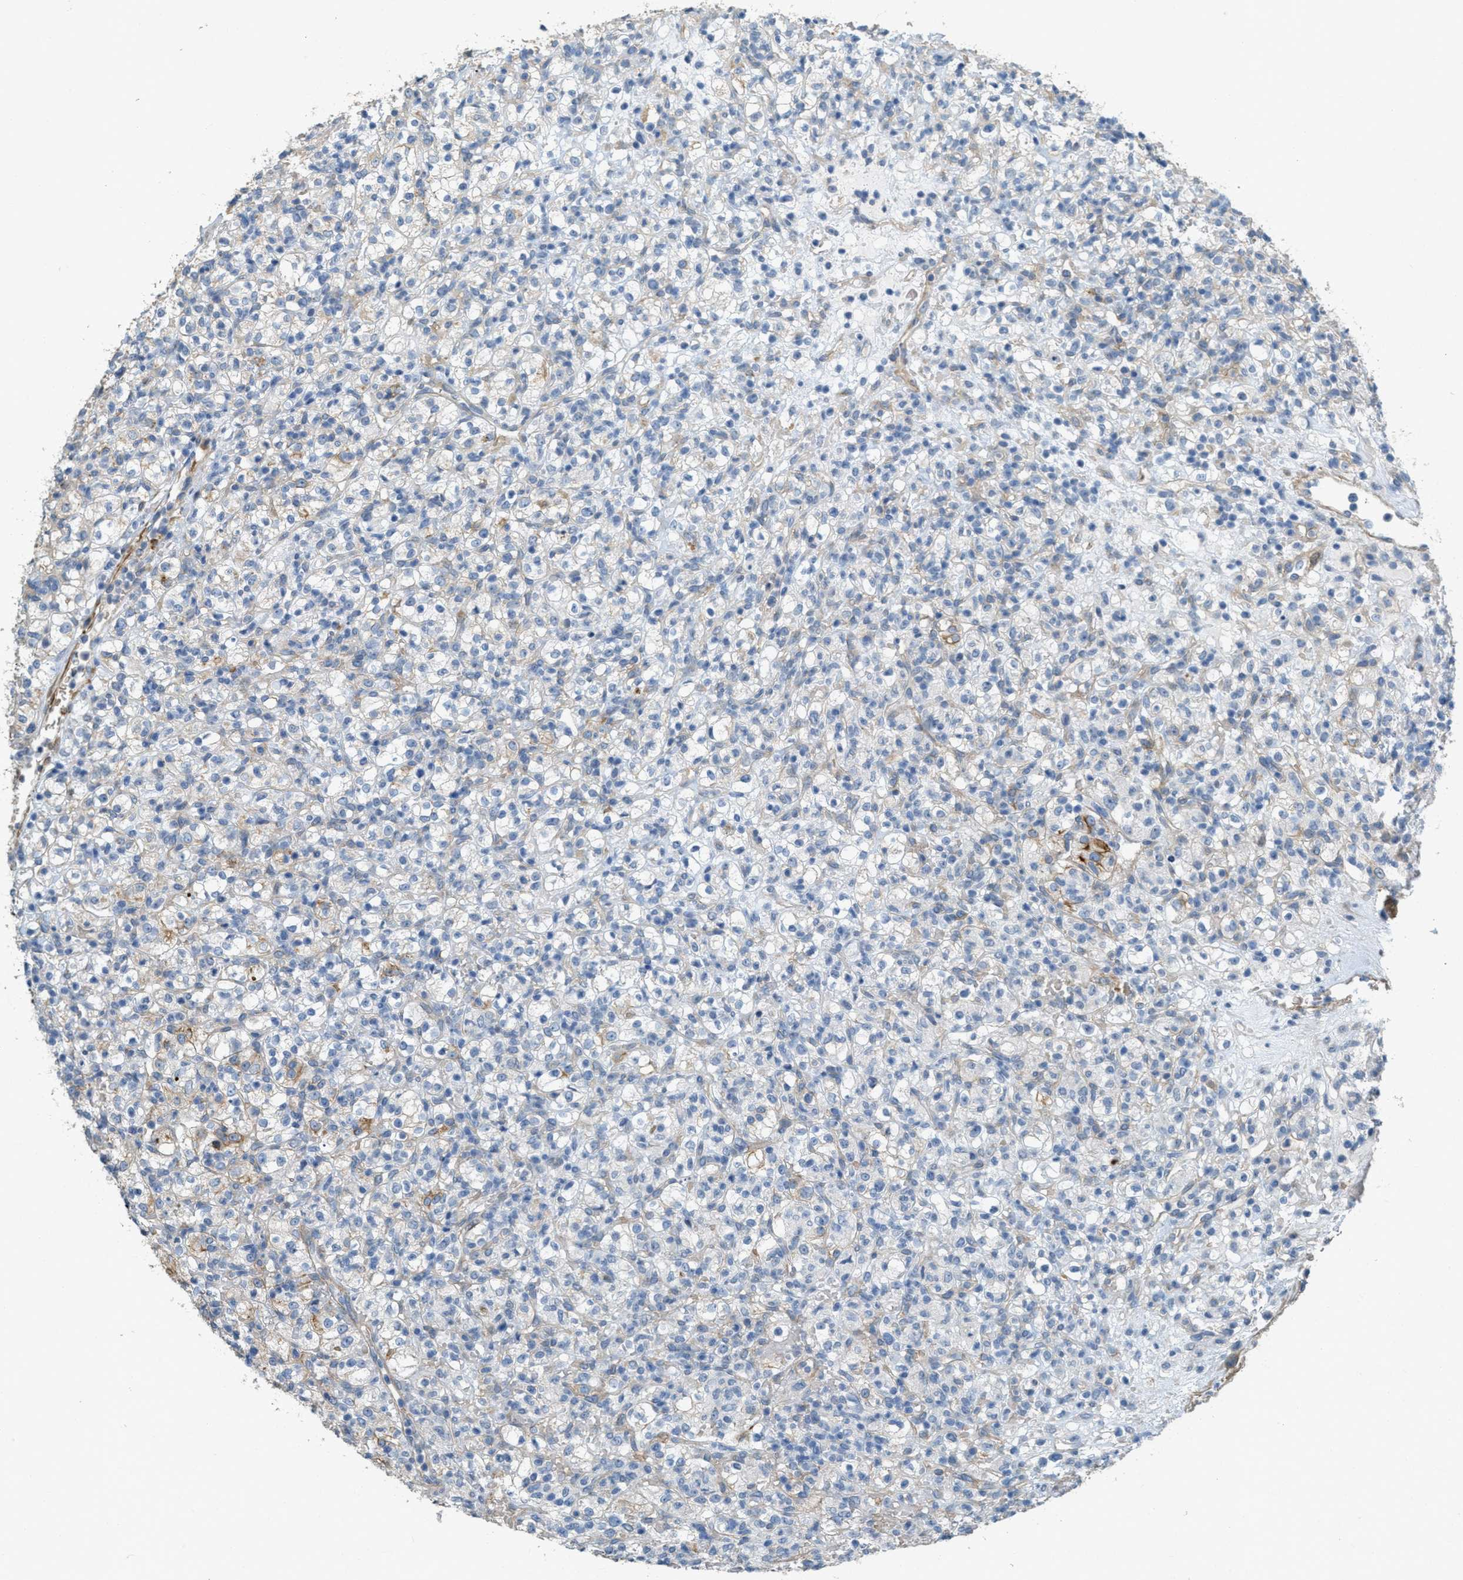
{"staining": {"intensity": "moderate", "quantity": "<25%", "location": "cytoplasmic/membranous"}, "tissue": "renal cancer", "cell_type": "Tumor cells", "image_type": "cancer", "snomed": [{"axis": "morphology", "description": "Normal tissue, NOS"}, {"axis": "morphology", "description": "Adenocarcinoma, NOS"}, {"axis": "topography", "description": "Kidney"}], "caption": "An IHC histopathology image of tumor tissue is shown. Protein staining in brown labels moderate cytoplasmic/membranous positivity in renal cancer (adenocarcinoma) within tumor cells.", "gene": "MRS2", "patient": {"sex": "female", "age": 72}}